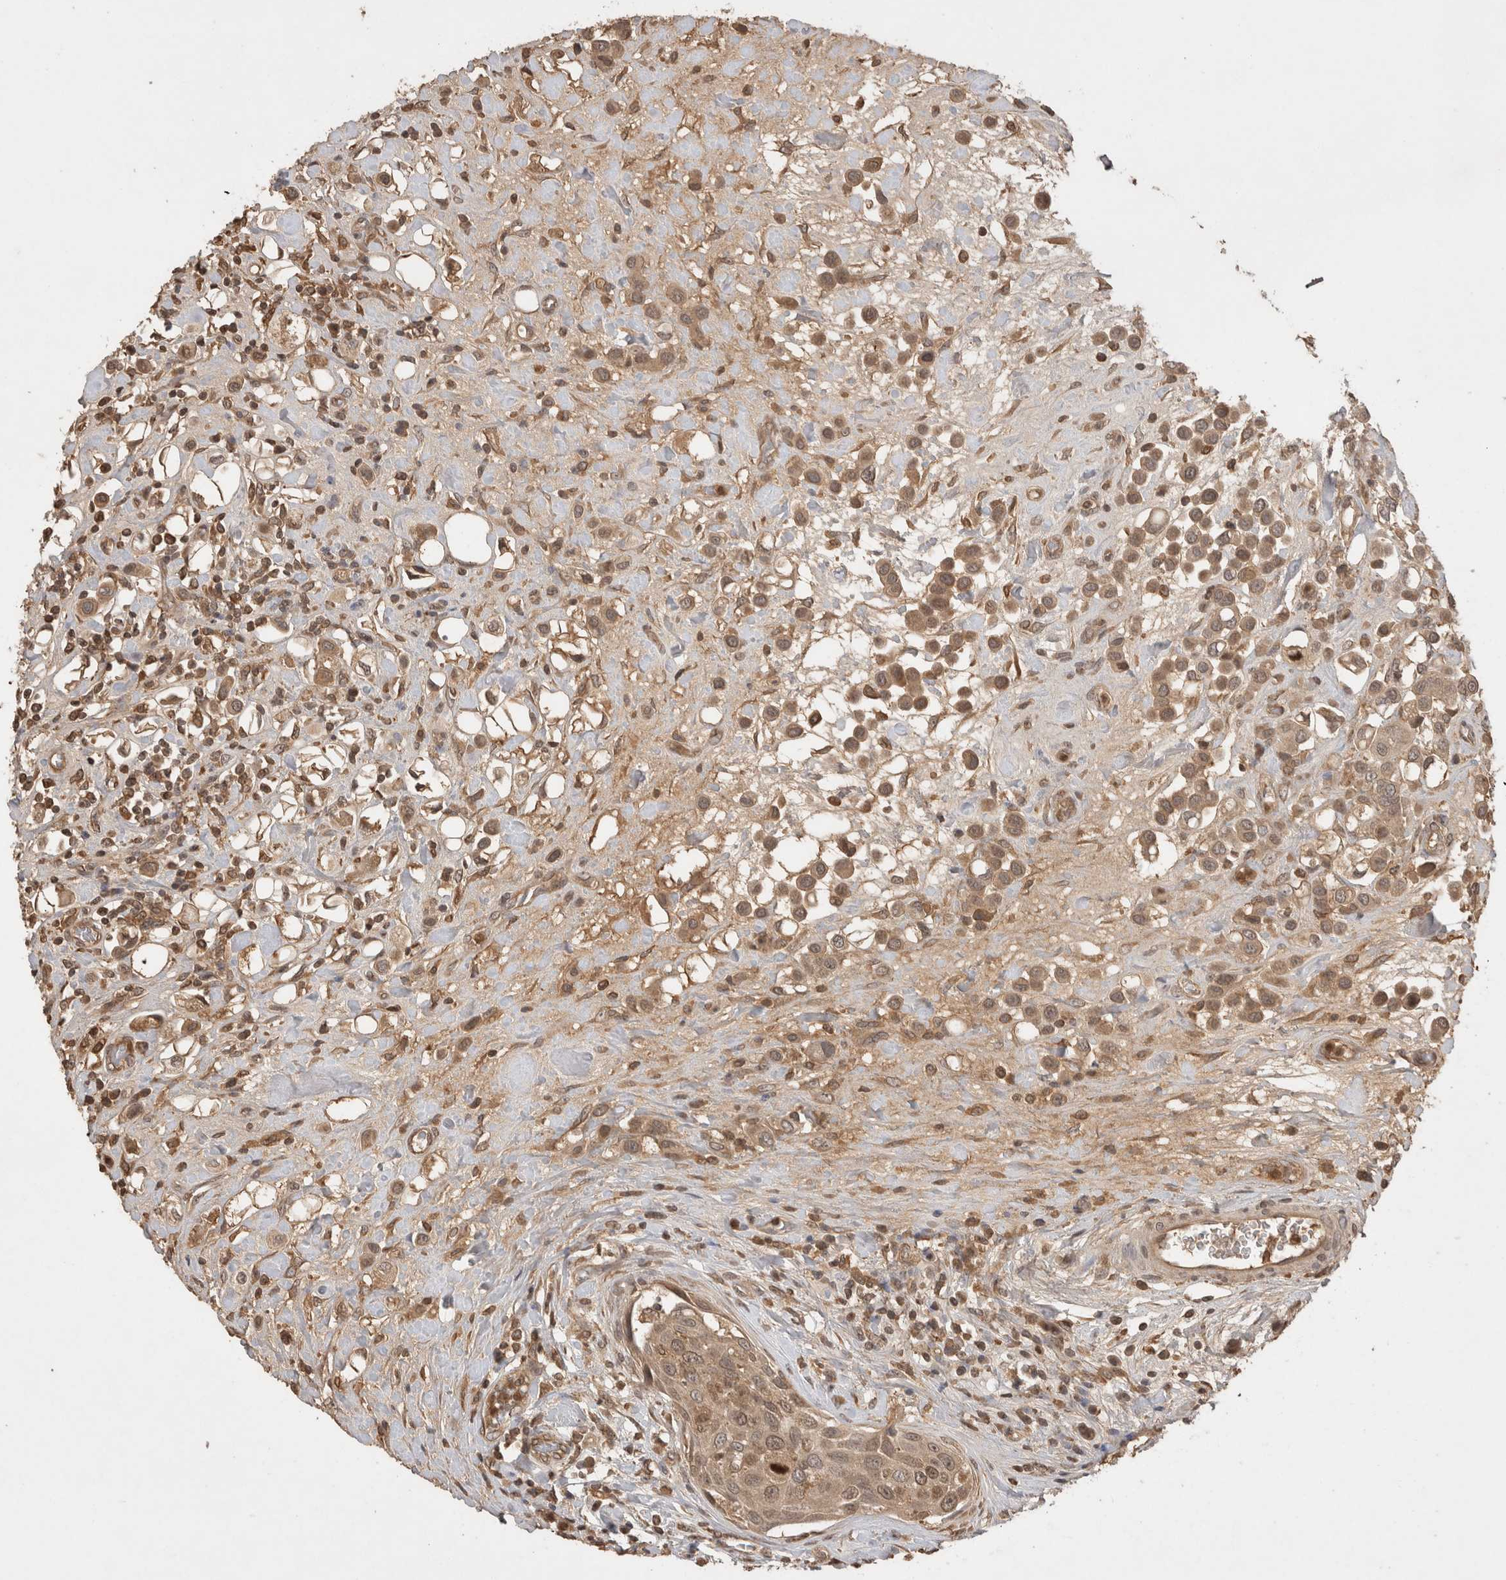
{"staining": {"intensity": "moderate", "quantity": ">75%", "location": "cytoplasmic/membranous"}, "tissue": "urothelial cancer", "cell_type": "Tumor cells", "image_type": "cancer", "snomed": [{"axis": "morphology", "description": "Urothelial carcinoma, High grade"}, {"axis": "topography", "description": "Urinary bladder"}], "caption": "High-magnification brightfield microscopy of urothelial cancer stained with DAB (brown) and counterstained with hematoxylin (blue). tumor cells exhibit moderate cytoplasmic/membranous staining is present in about>75% of cells.", "gene": "PRMT3", "patient": {"sex": "male", "age": 50}}